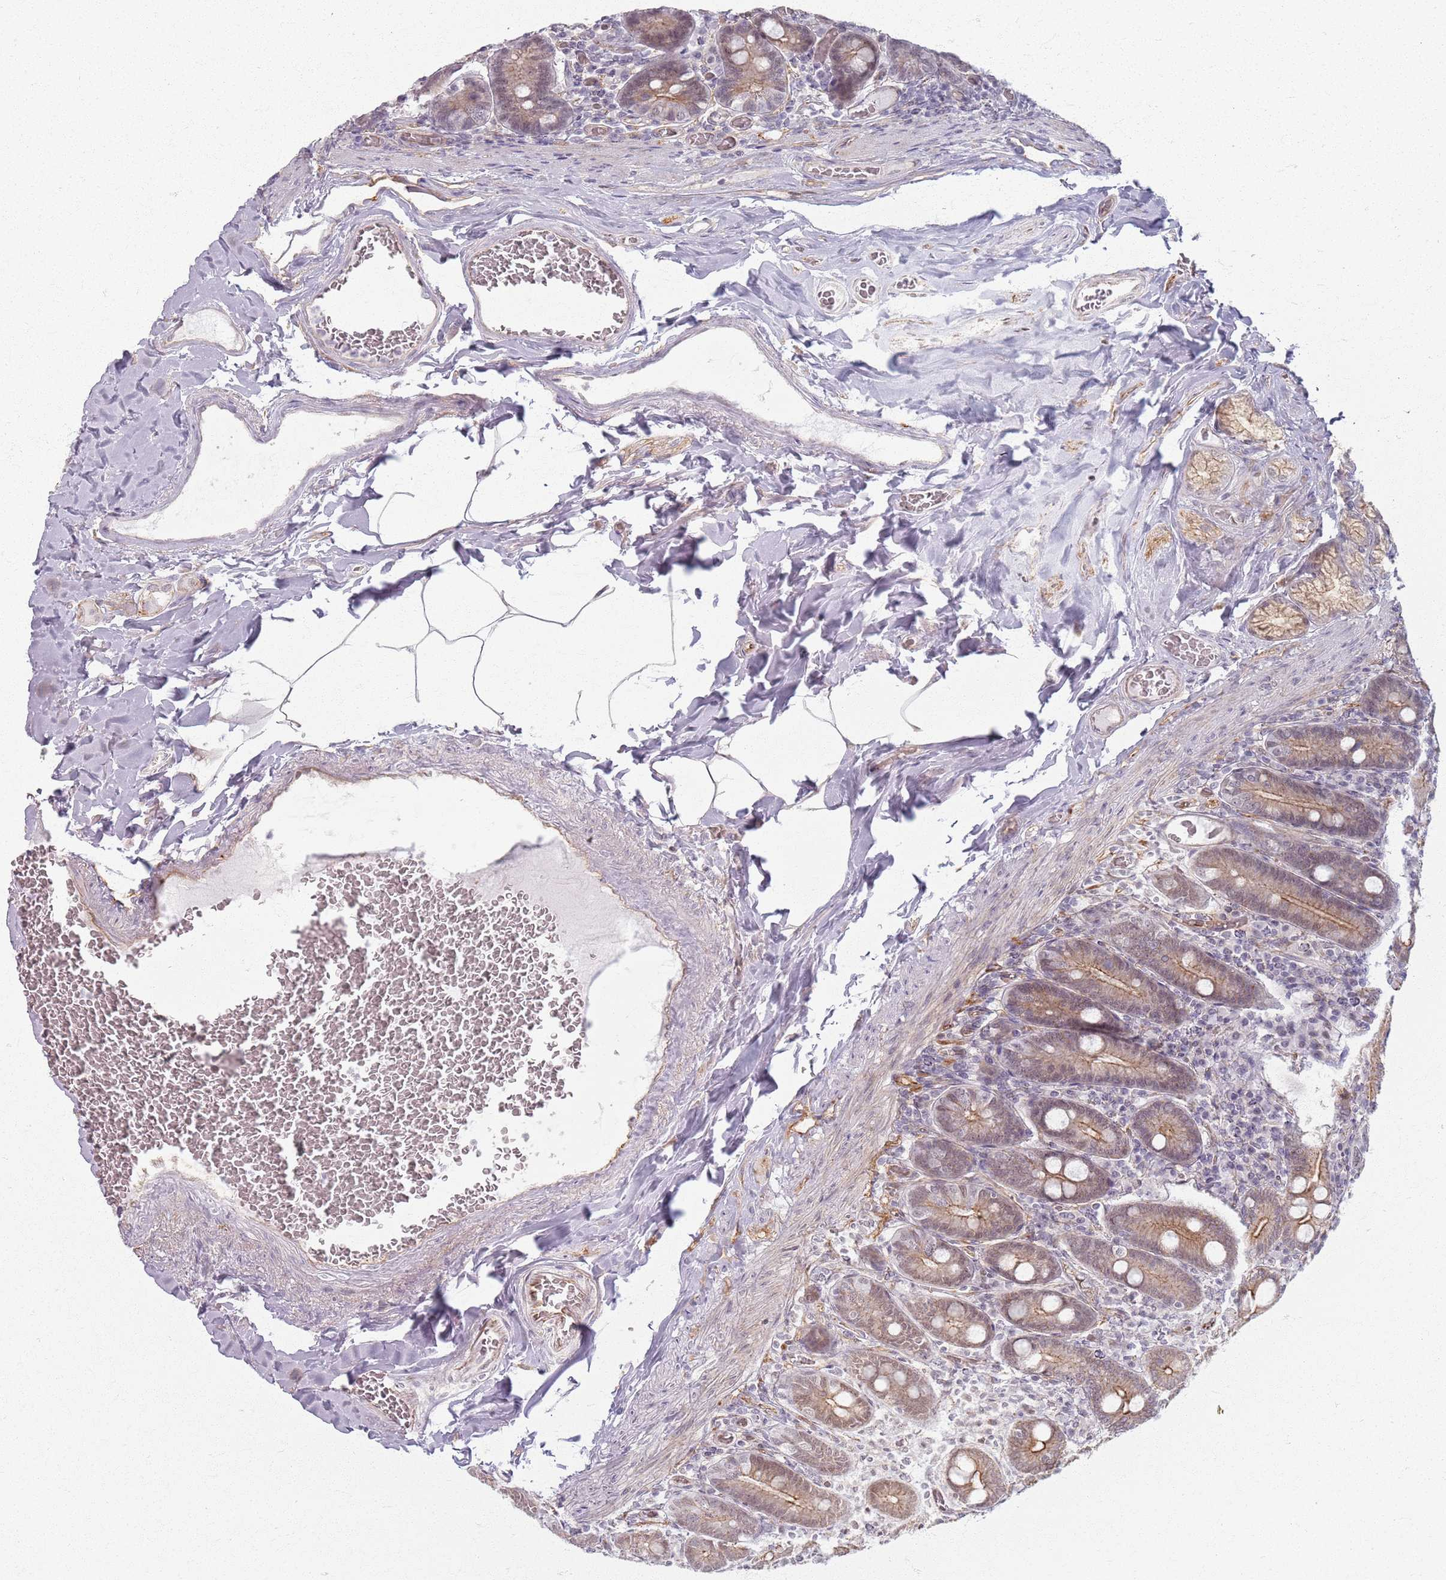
{"staining": {"intensity": "moderate", "quantity": ">75%", "location": "cytoplasmic/membranous,nuclear"}, "tissue": "duodenum", "cell_type": "Glandular cells", "image_type": "normal", "snomed": [{"axis": "morphology", "description": "Normal tissue, NOS"}, {"axis": "topography", "description": "Duodenum"}], "caption": "About >75% of glandular cells in unremarkable duodenum demonstrate moderate cytoplasmic/membranous,nuclear protein positivity as visualized by brown immunohistochemical staining.", "gene": "KCNA5", "patient": {"sex": "female", "age": 62}}